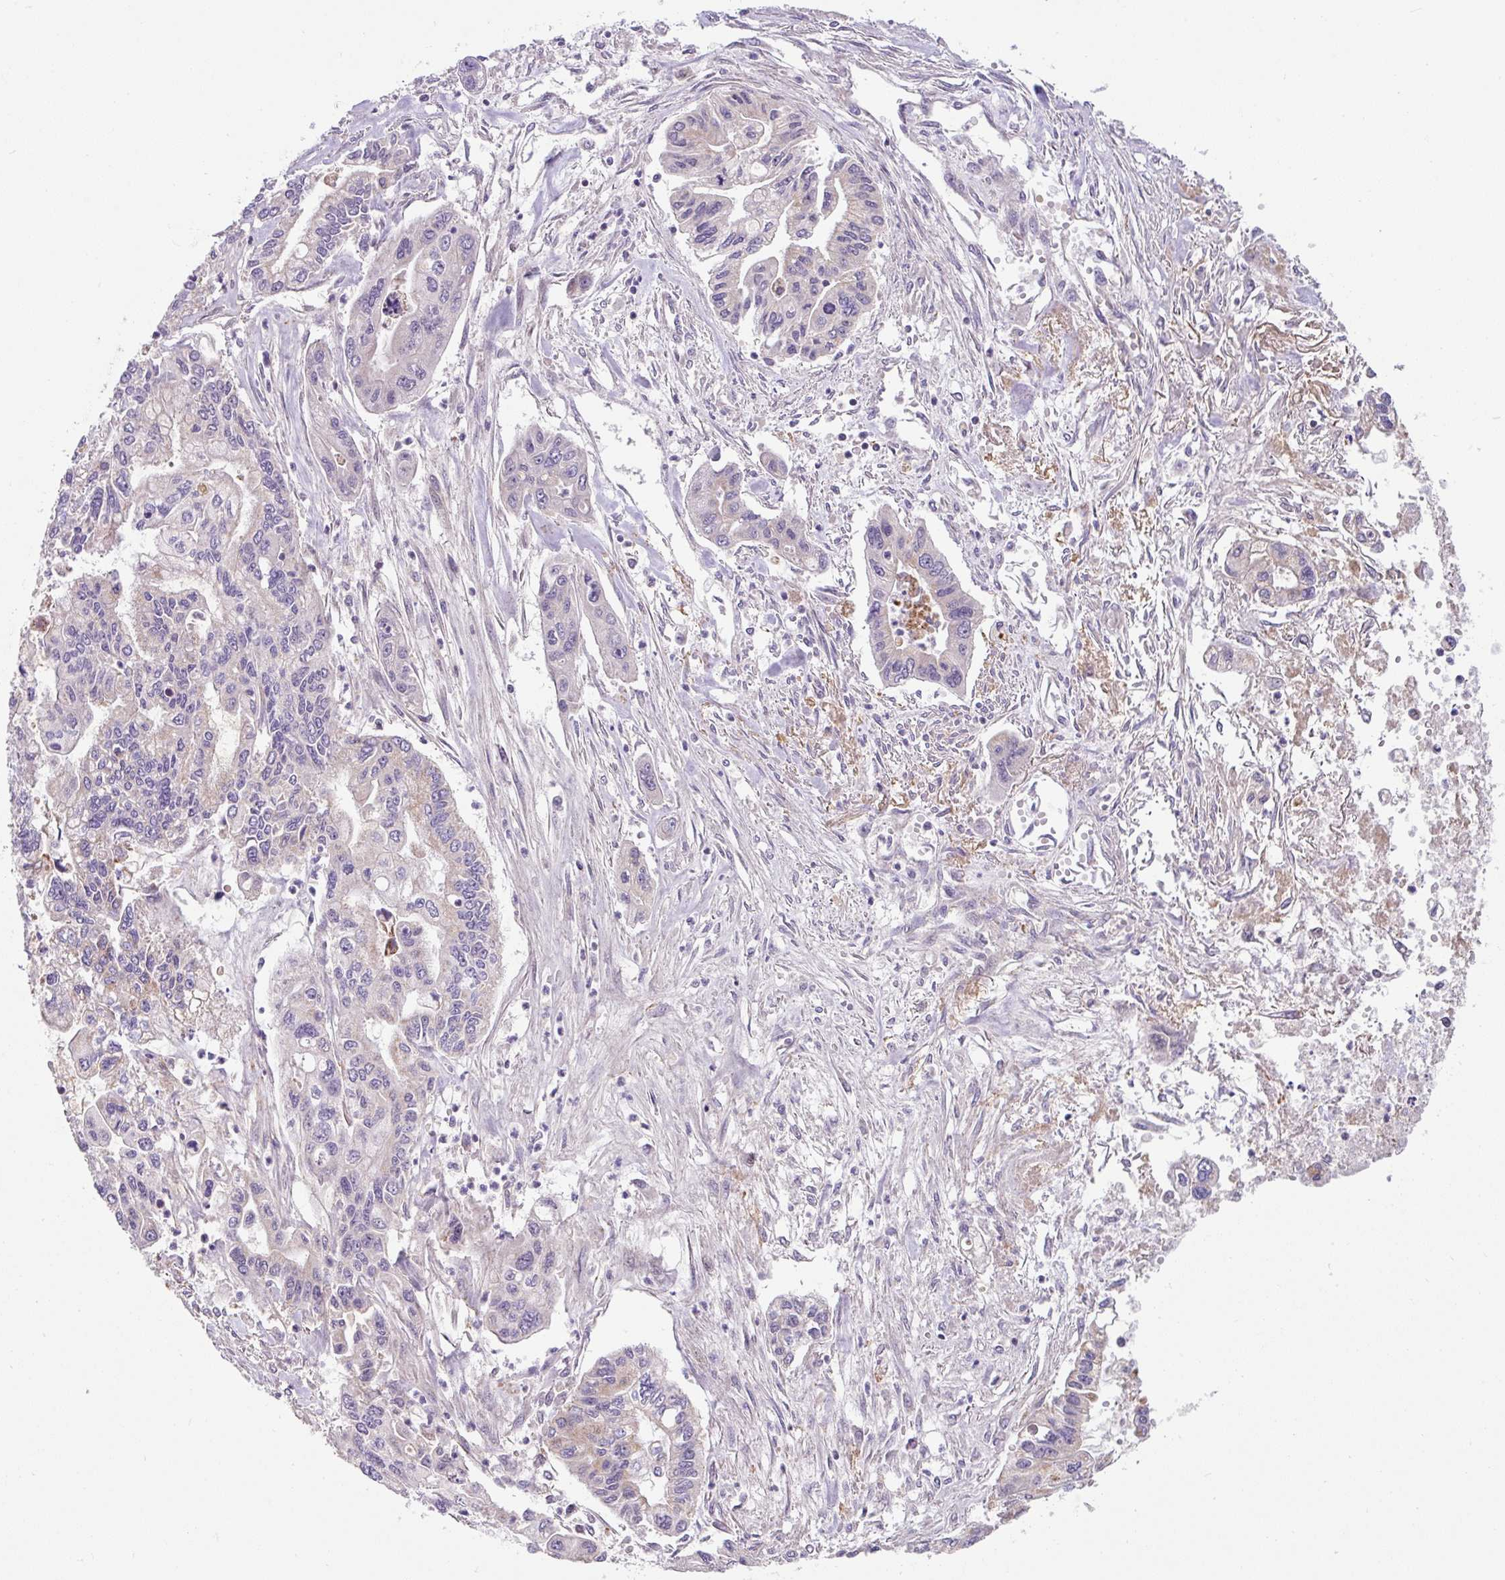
{"staining": {"intensity": "negative", "quantity": "none", "location": "none"}, "tissue": "pancreatic cancer", "cell_type": "Tumor cells", "image_type": "cancer", "snomed": [{"axis": "morphology", "description": "Adenocarcinoma, NOS"}, {"axis": "topography", "description": "Pancreas"}], "caption": "Immunohistochemistry (IHC) histopathology image of human pancreatic cancer (adenocarcinoma) stained for a protein (brown), which demonstrates no staining in tumor cells.", "gene": "SARS2", "patient": {"sex": "male", "age": 62}}